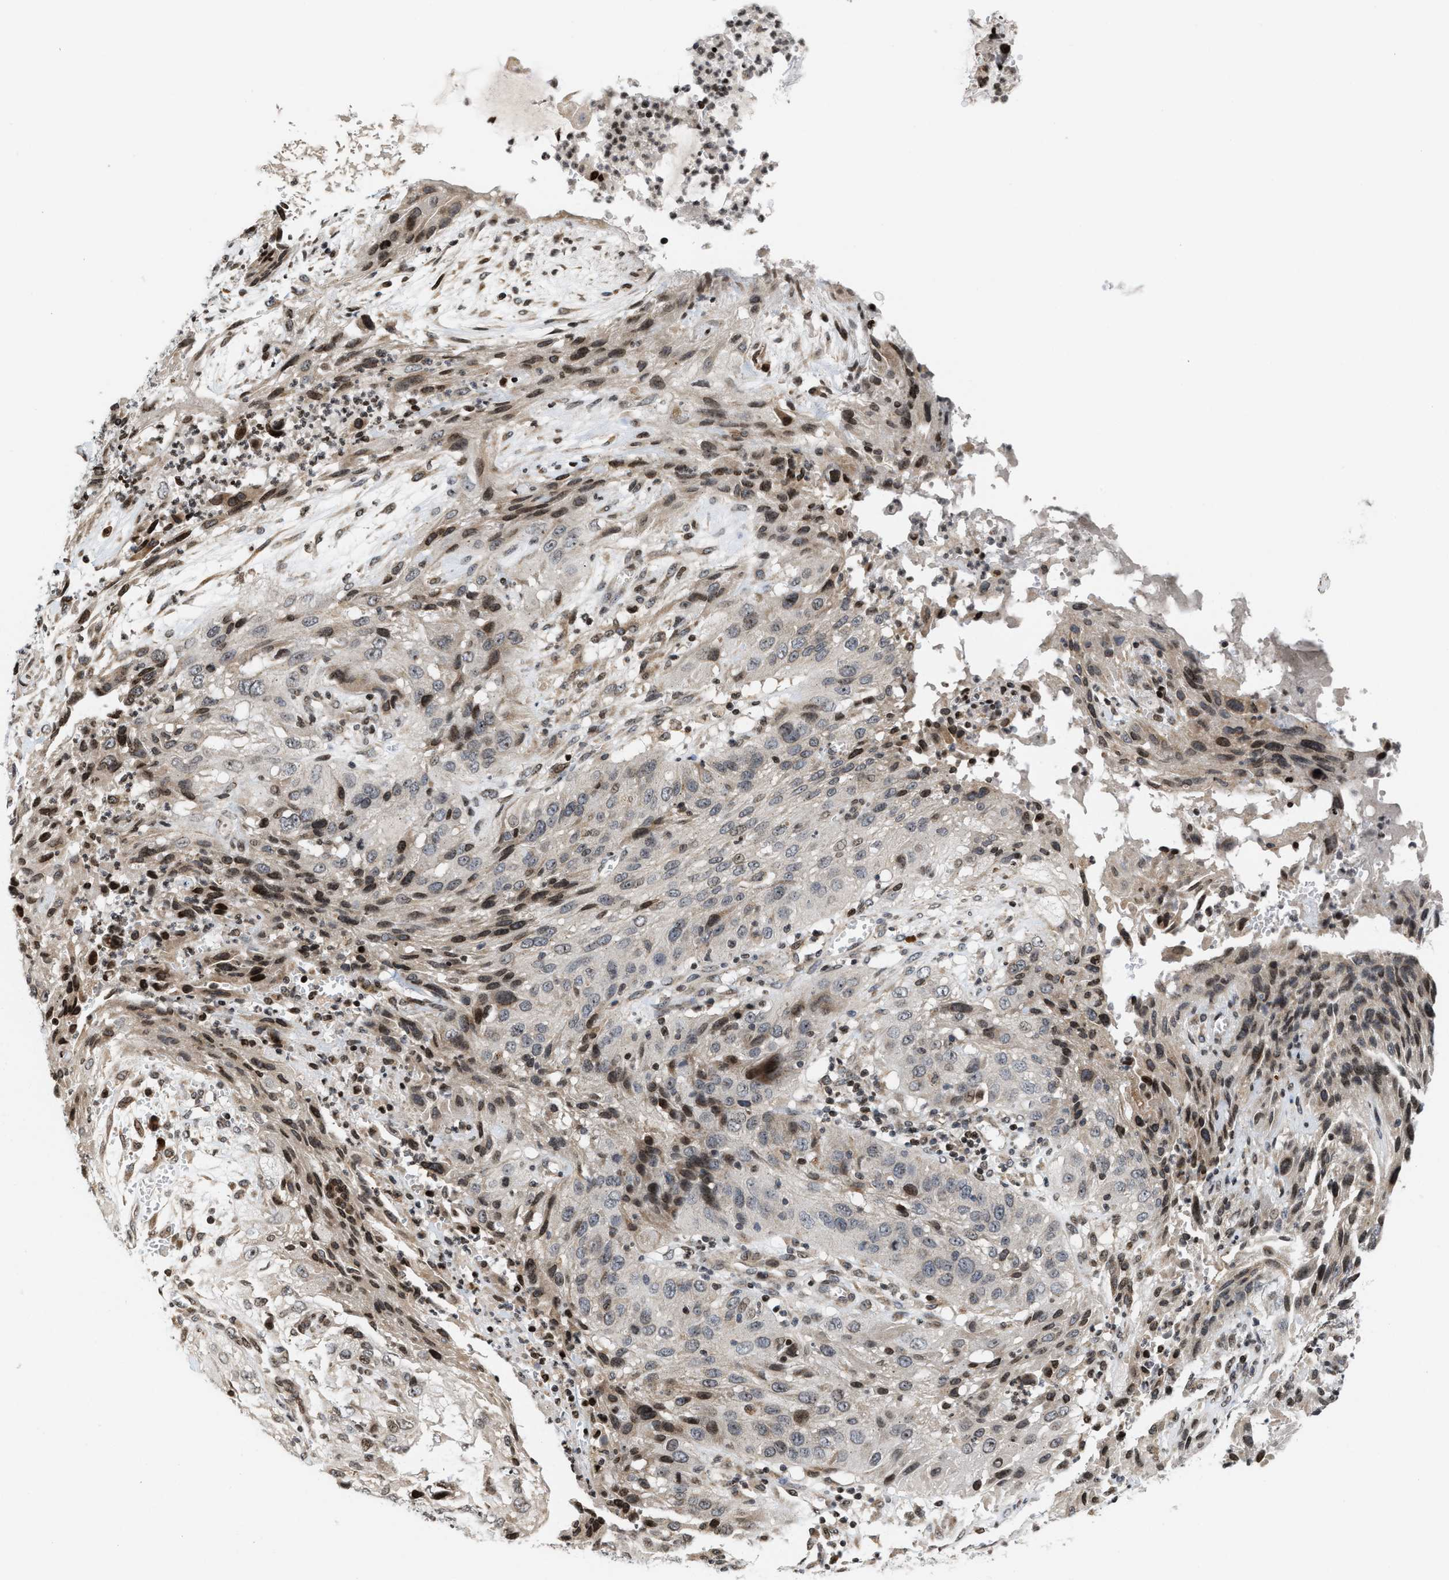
{"staining": {"intensity": "moderate", "quantity": "<25%", "location": "nuclear"}, "tissue": "cervical cancer", "cell_type": "Tumor cells", "image_type": "cancer", "snomed": [{"axis": "morphology", "description": "Squamous cell carcinoma, NOS"}, {"axis": "topography", "description": "Cervix"}], "caption": "Human cervical squamous cell carcinoma stained with a brown dye displays moderate nuclear positive staining in approximately <25% of tumor cells.", "gene": "PDZD2", "patient": {"sex": "female", "age": 32}}